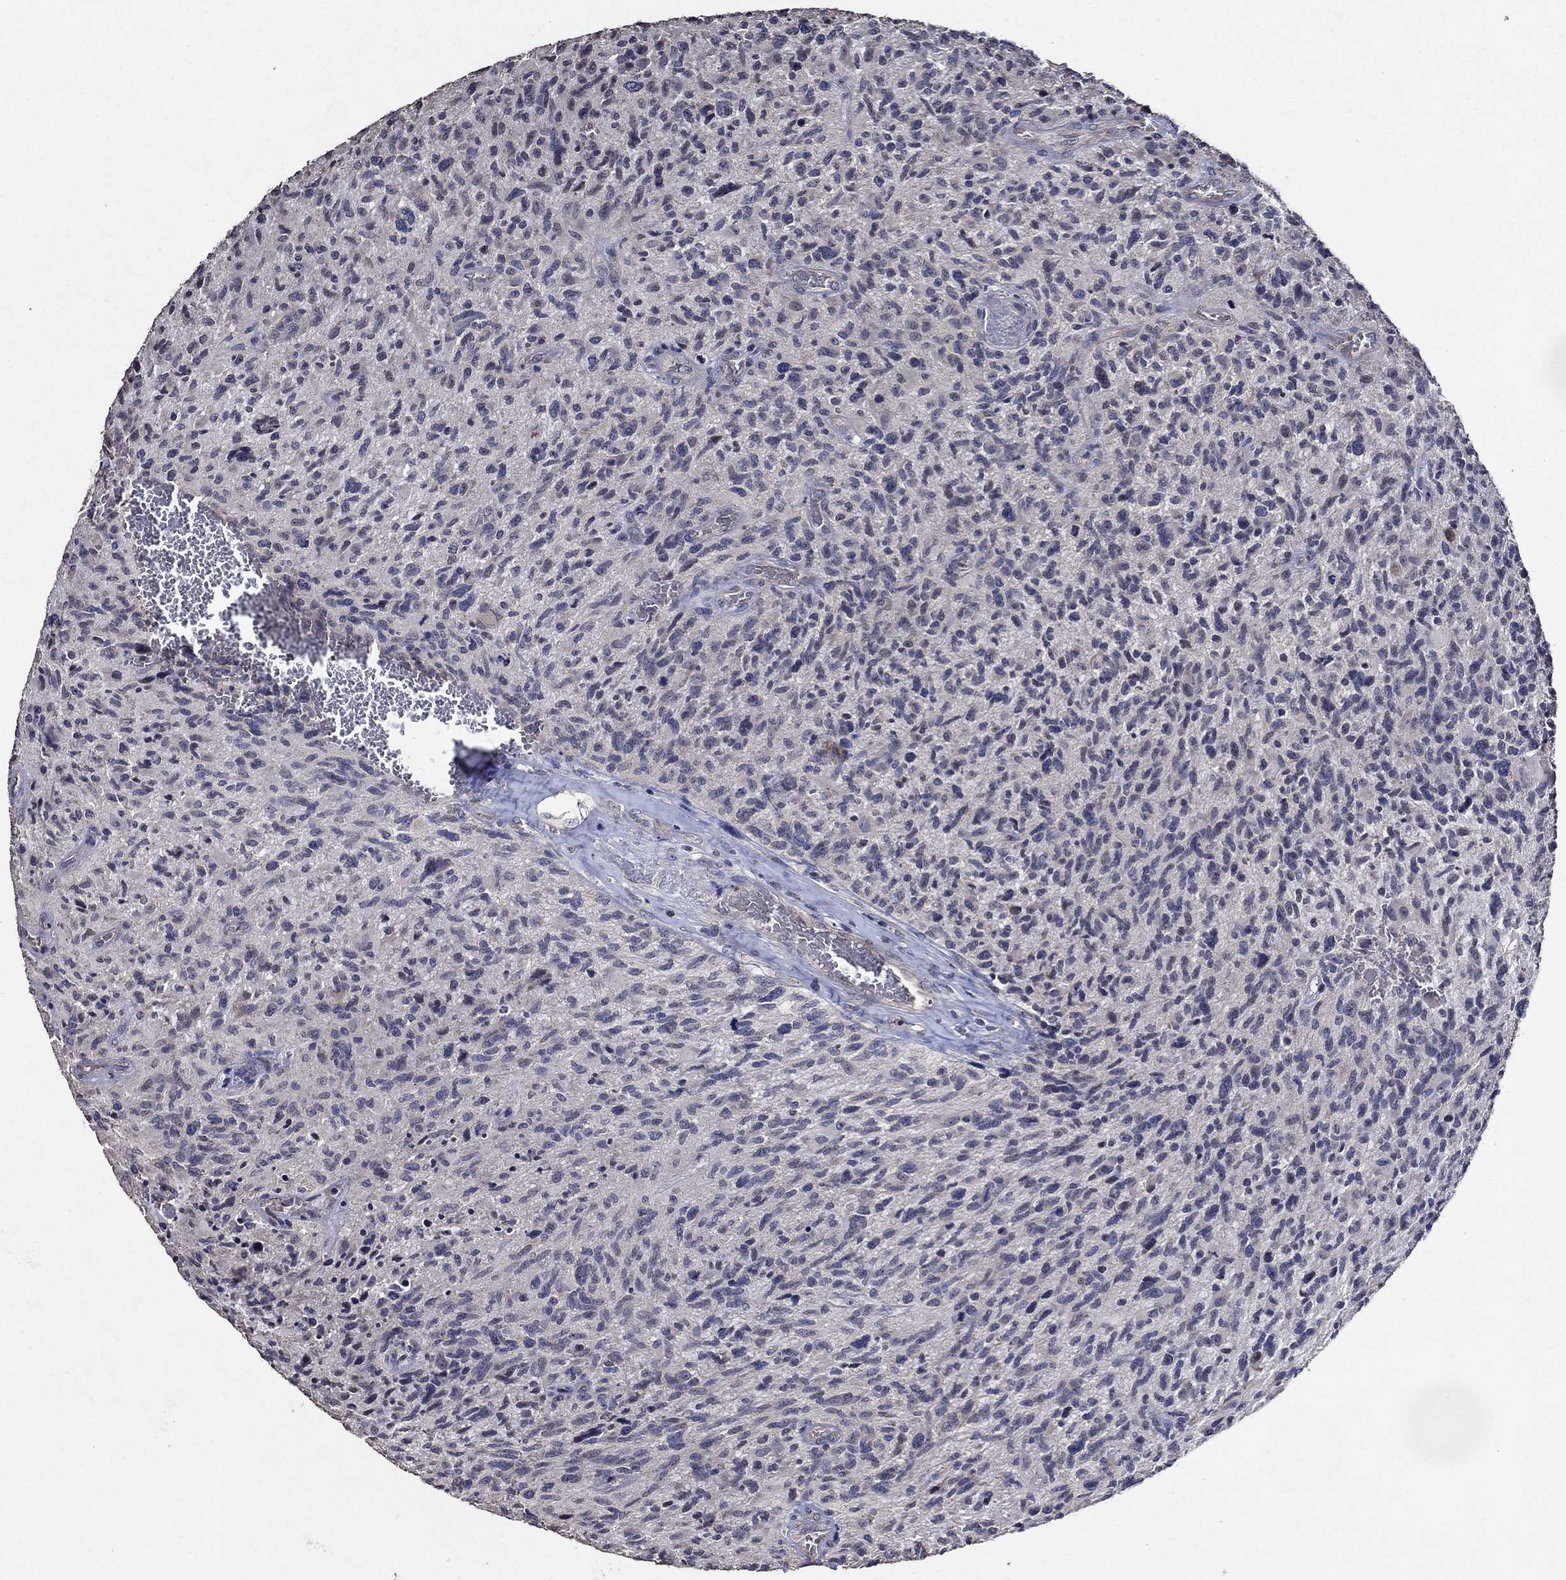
{"staining": {"intensity": "weak", "quantity": "25%-75%", "location": "cytoplasmic/membranous"}, "tissue": "glioma", "cell_type": "Tumor cells", "image_type": "cancer", "snomed": [{"axis": "morphology", "description": "Glioma, malignant, NOS"}, {"axis": "morphology", "description": "Glioma, malignant, High grade"}, {"axis": "topography", "description": "Brain"}], "caption": "Weak cytoplasmic/membranous positivity for a protein is seen in about 25%-75% of tumor cells of glioma using immunohistochemistry (IHC).", "gene": "HAP1", "patient": {"sex": "female", "age": 71}}